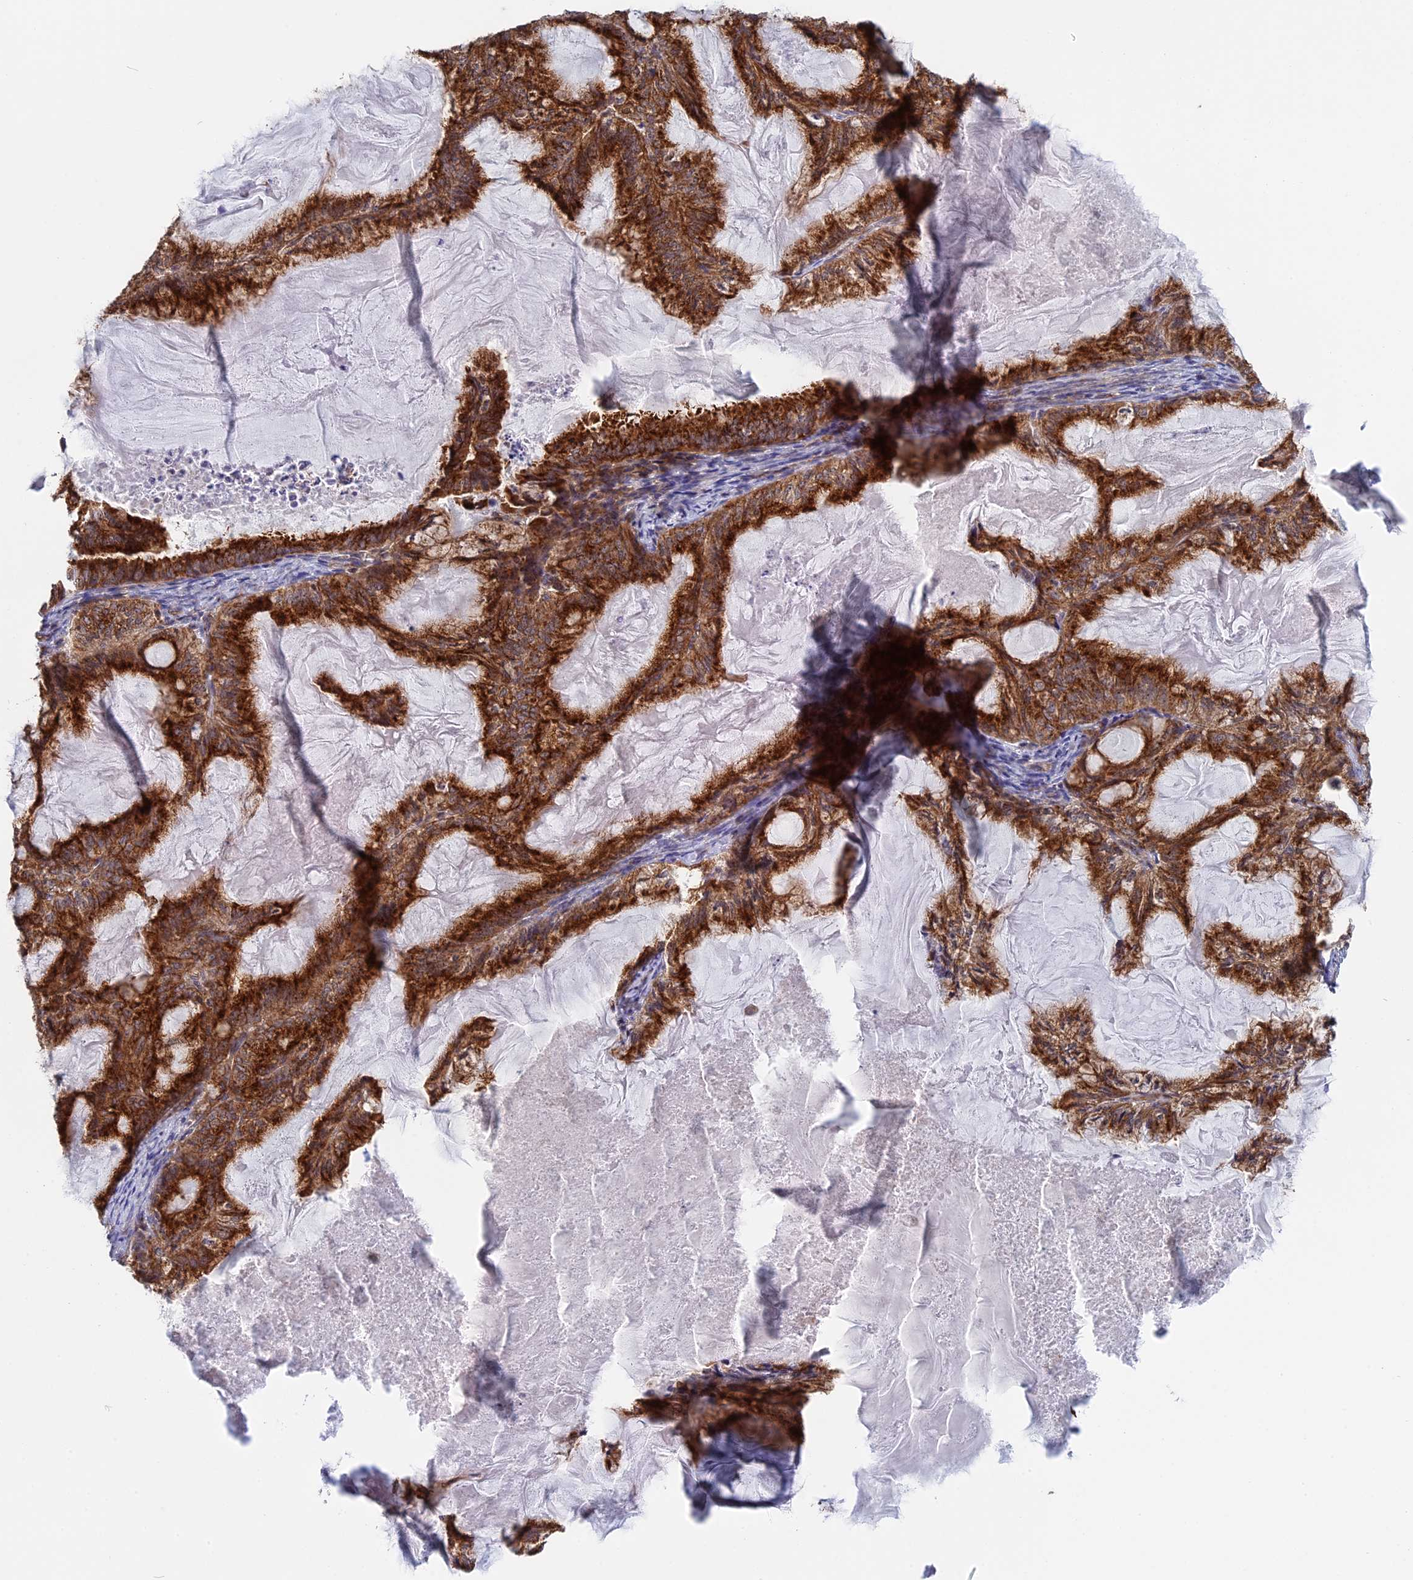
{"staining": {"intensity": "strong", "quantity": ">75%", "location": "cytoplasmic/membranous"}, "tissue": "endometrial cancer", "cell_type": "Tumor cells", "image_type": "cancer", "snomed": [{"axis": "morphology", "description": "Adenocarcinoma, NOS"}, {"axis": "topography", "description": "Endometrium"}], "caption": "About >75% of tumor cells in endometrial cancer show strong cytoplasmic/membranous protein positivity as visualized by brown immunohistochemical staining.", "gene": "CLINT1", "patient": {"sex": "female", "age": 86}}